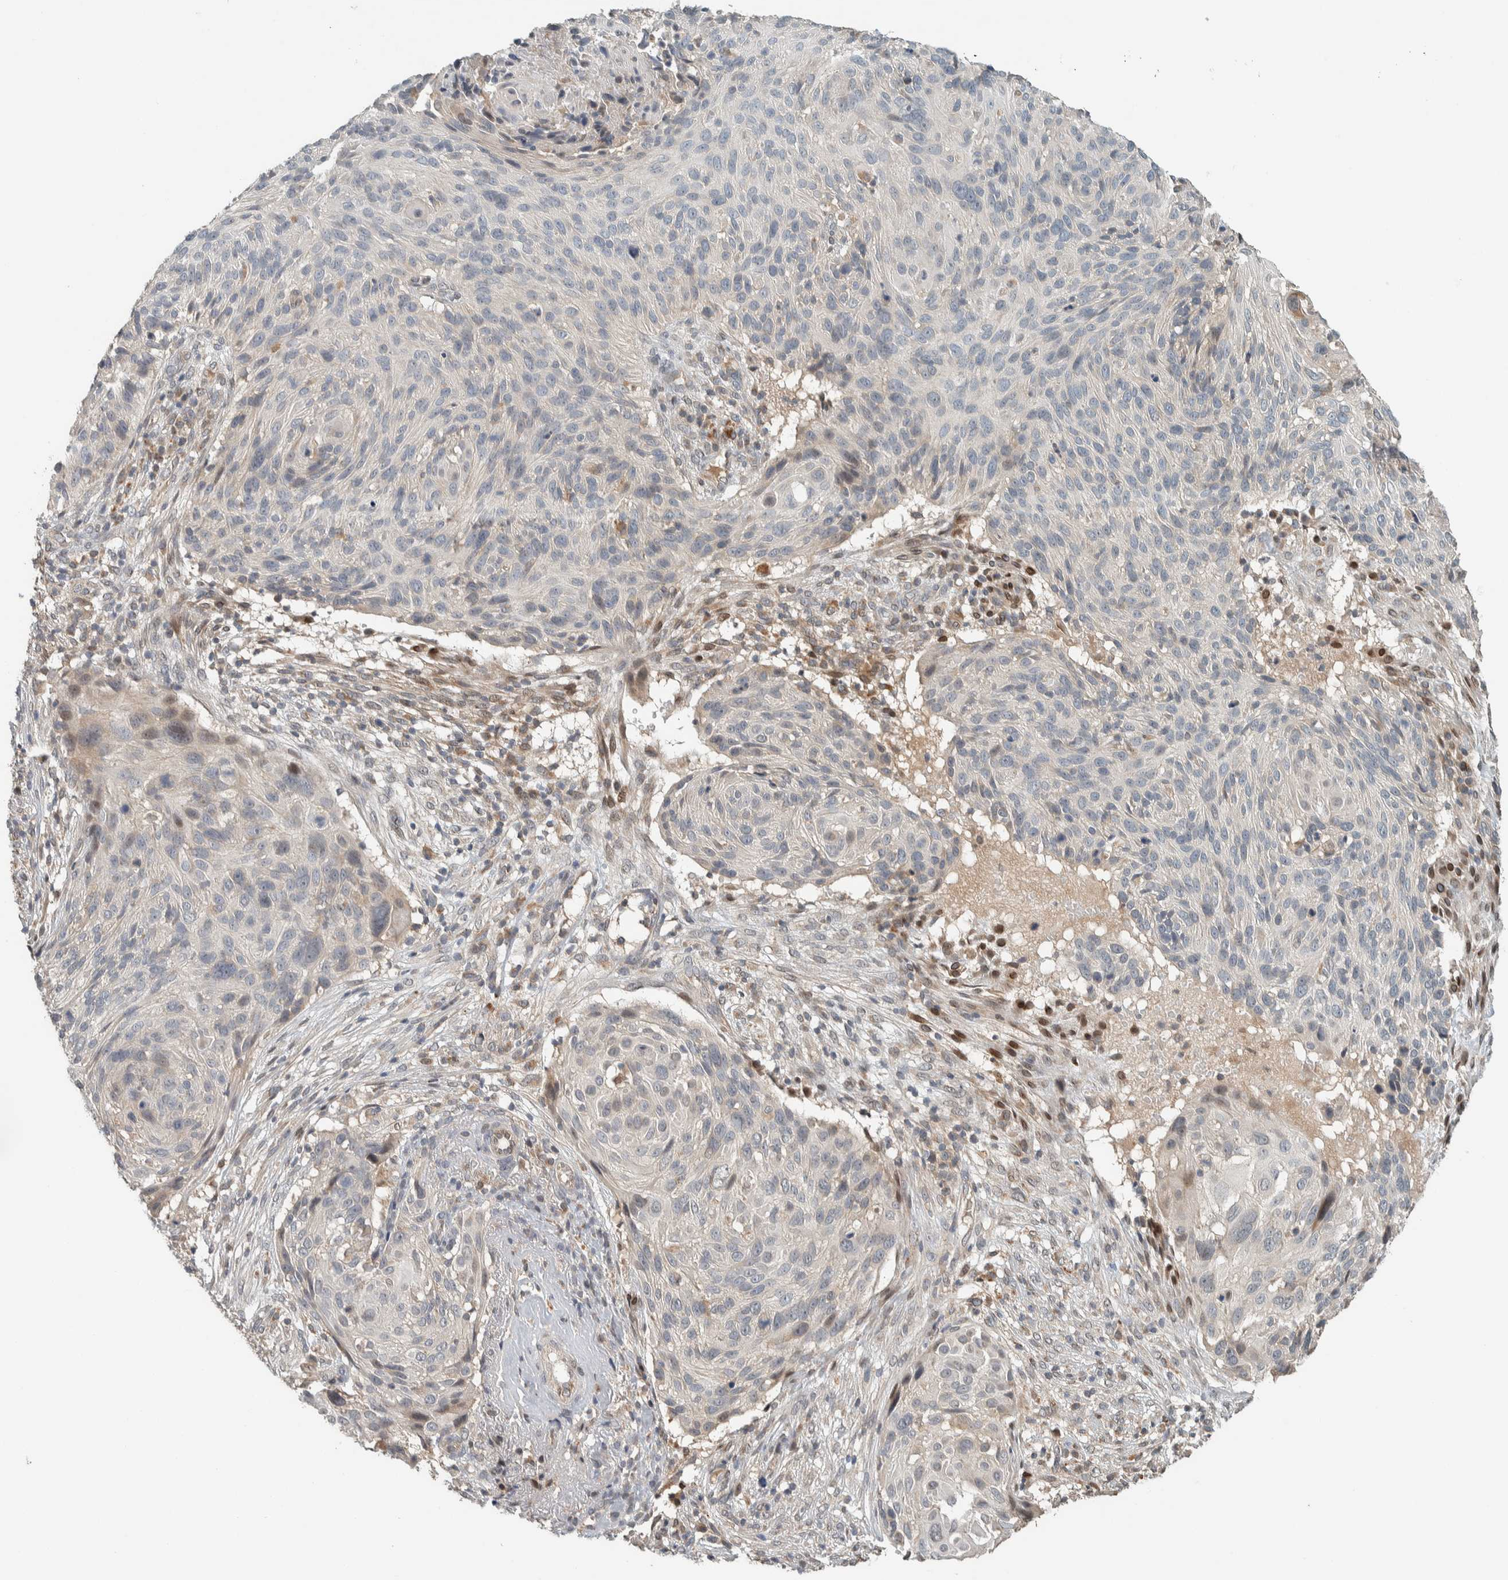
{"staining": {"intensity": "negative", "quantity": "none", "location": "none"}, "tissue": "cervical cancer", "cell_type": "Tumor cells", "image_type": "cancer", "snomed": [{"axis": "morphology", "description": "Squamous cell carcinoma, NOS"}, {"axis": "topography", "description": "Cervix"}], "caption": "Human cervical cancer stained for a protein using IHC displays no positivity in tumor cells.", "gene": "NBR1", "patient": {"sex": "female", "age": 74}}